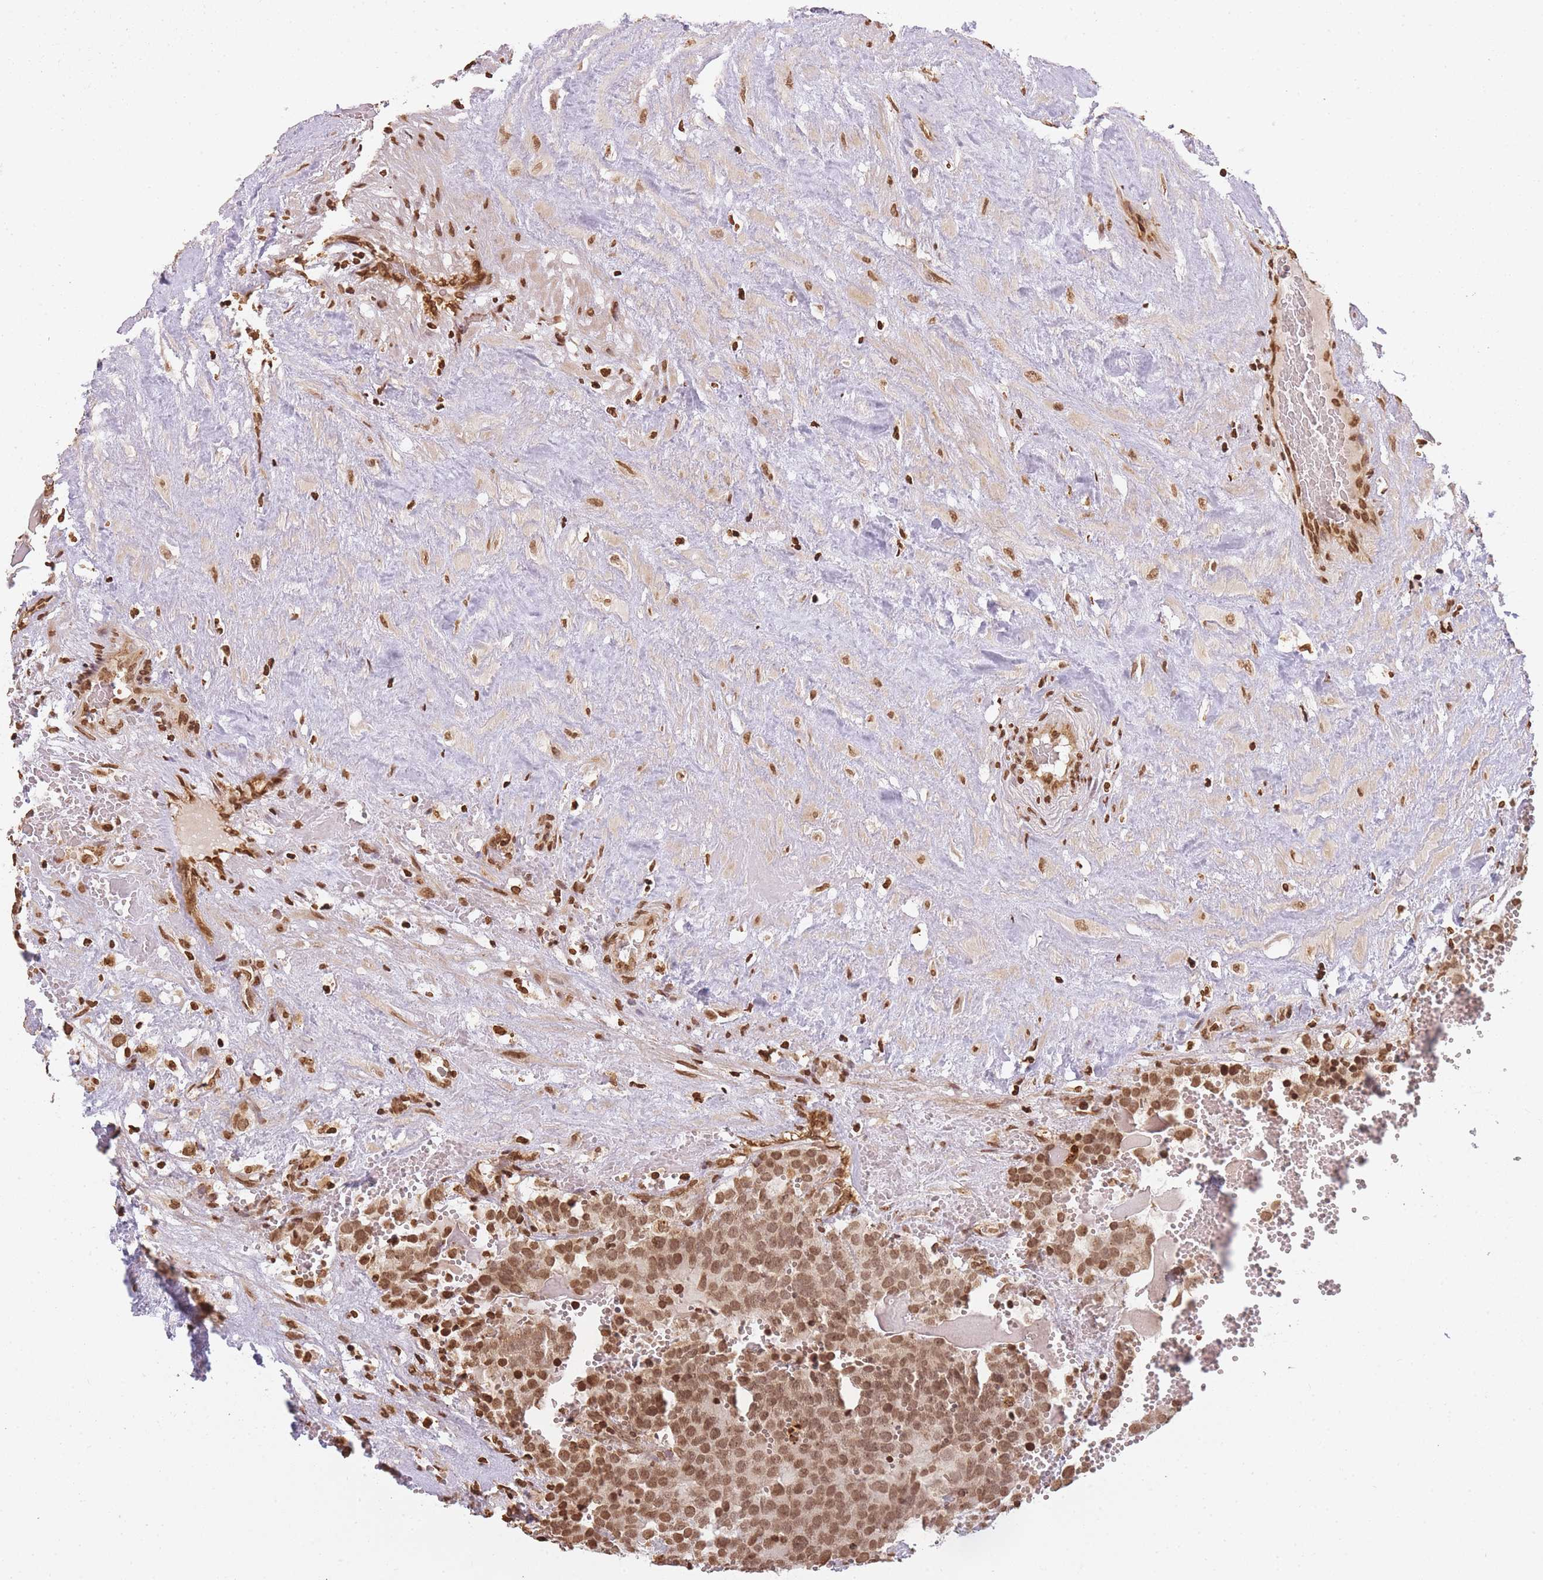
{"staining": {"intensity": "moderate", "quantity": ">75%", "location": "nuclear"}, "tissue": "testis cancer", "cell_type": "Tumor cells", "image_type": "cancer", "snomed": [{"axis": "morphology", "description": "Seminoma, NOS"}, {"axis": "topography", "description": "Testis"}], "caption": "Immunohistochemical staining of testis cancer (seminoma) shows medium levels of moderate nuclear protein staining in about >75% of tumor cells.", "gene": "WWTR1", "patient": {"sex": "male", "age": 71}}